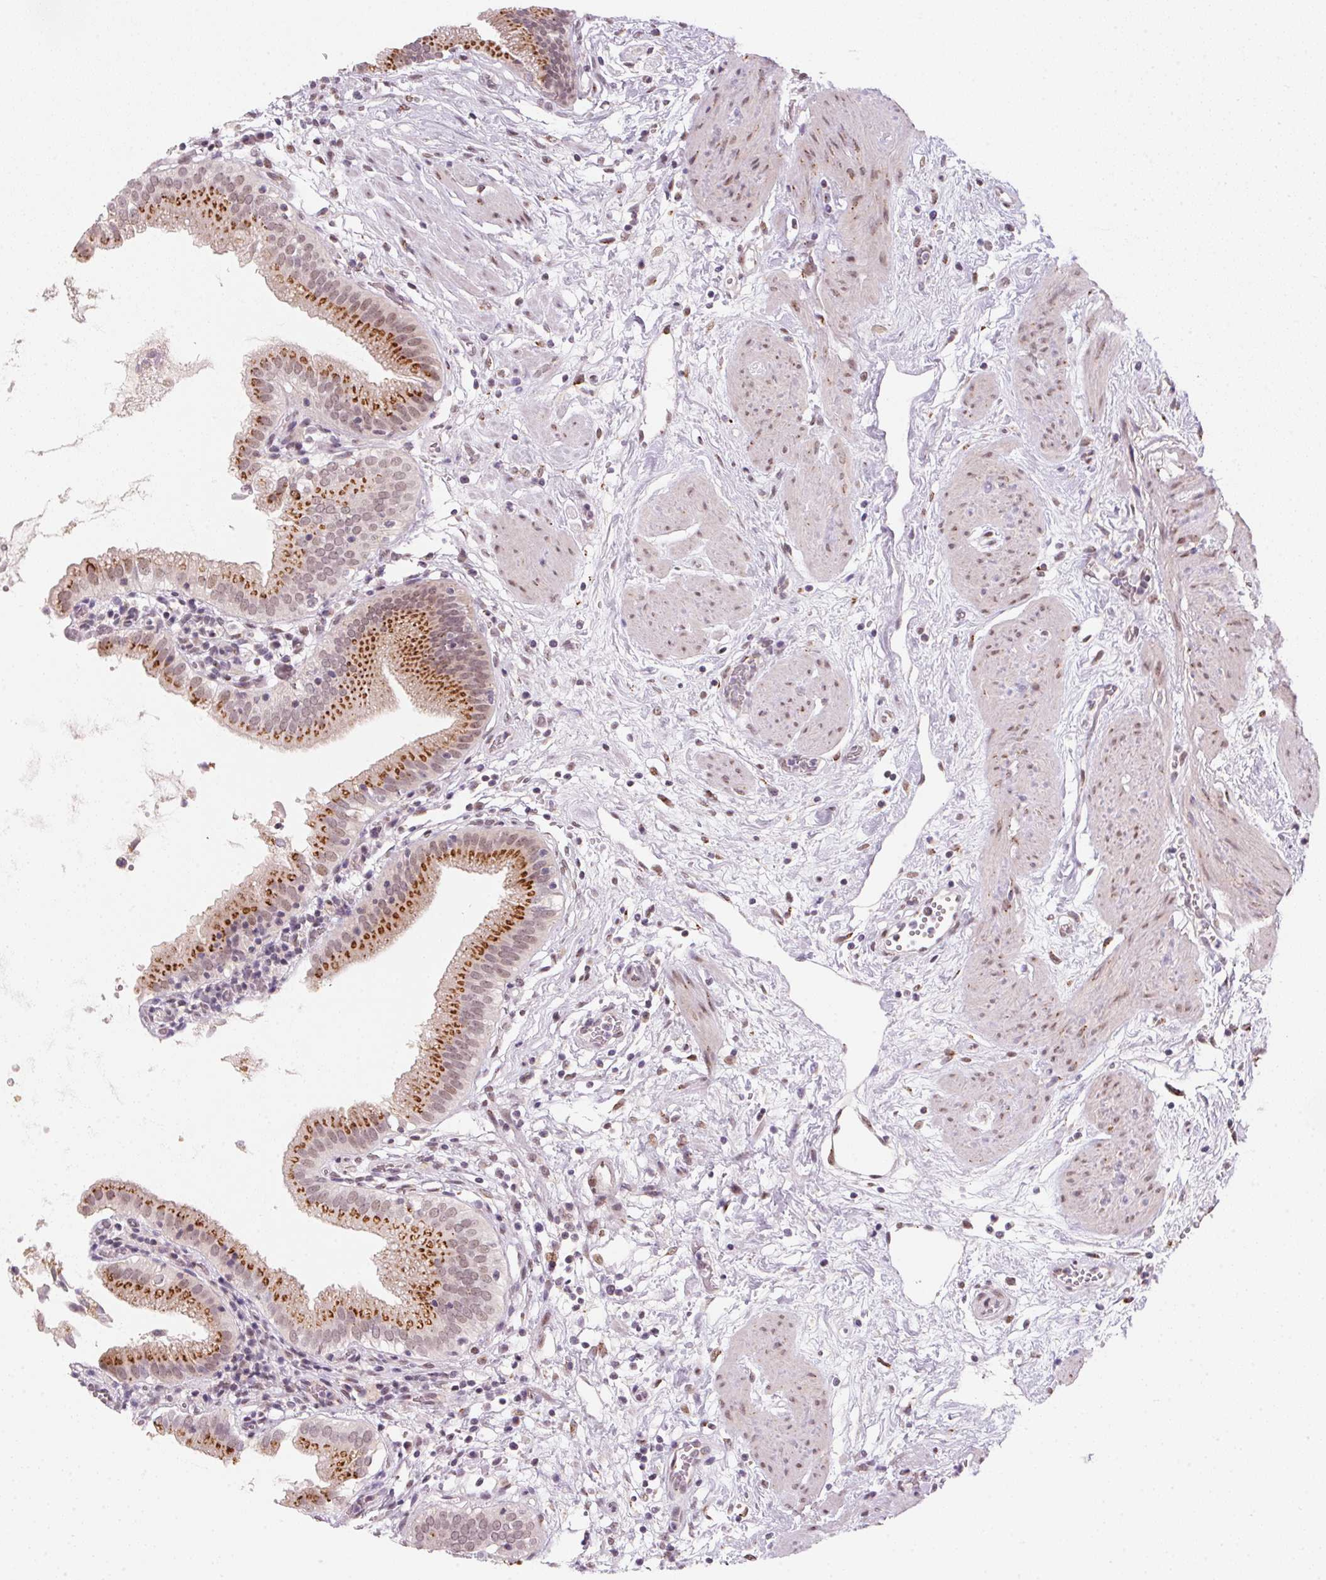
{"staining": {"intensity": "strong", "quantity": ">75%", "location": "cytoplasmic/membranous"}, "tissue": "gallbladder", "cell_type": "Glandular cells", "image_type": "normal", "snomed": [{"axis": "morphology", "description": "Normal tissue, NOS"}, {"axis": "topography", "description": "Gallbladder"}], "caption": "Gallbladder stained with DAB immunohistochemistry exhibits high levels of strong cytoplasmic/membranous expression in about >75% of glandular cells. (DAB (3,3'-diaminobenzidine) IHC with brightfield microscopy, high magnification).", "gene": "RAB22A", "patient": {"sex": "female", "age": 65}}